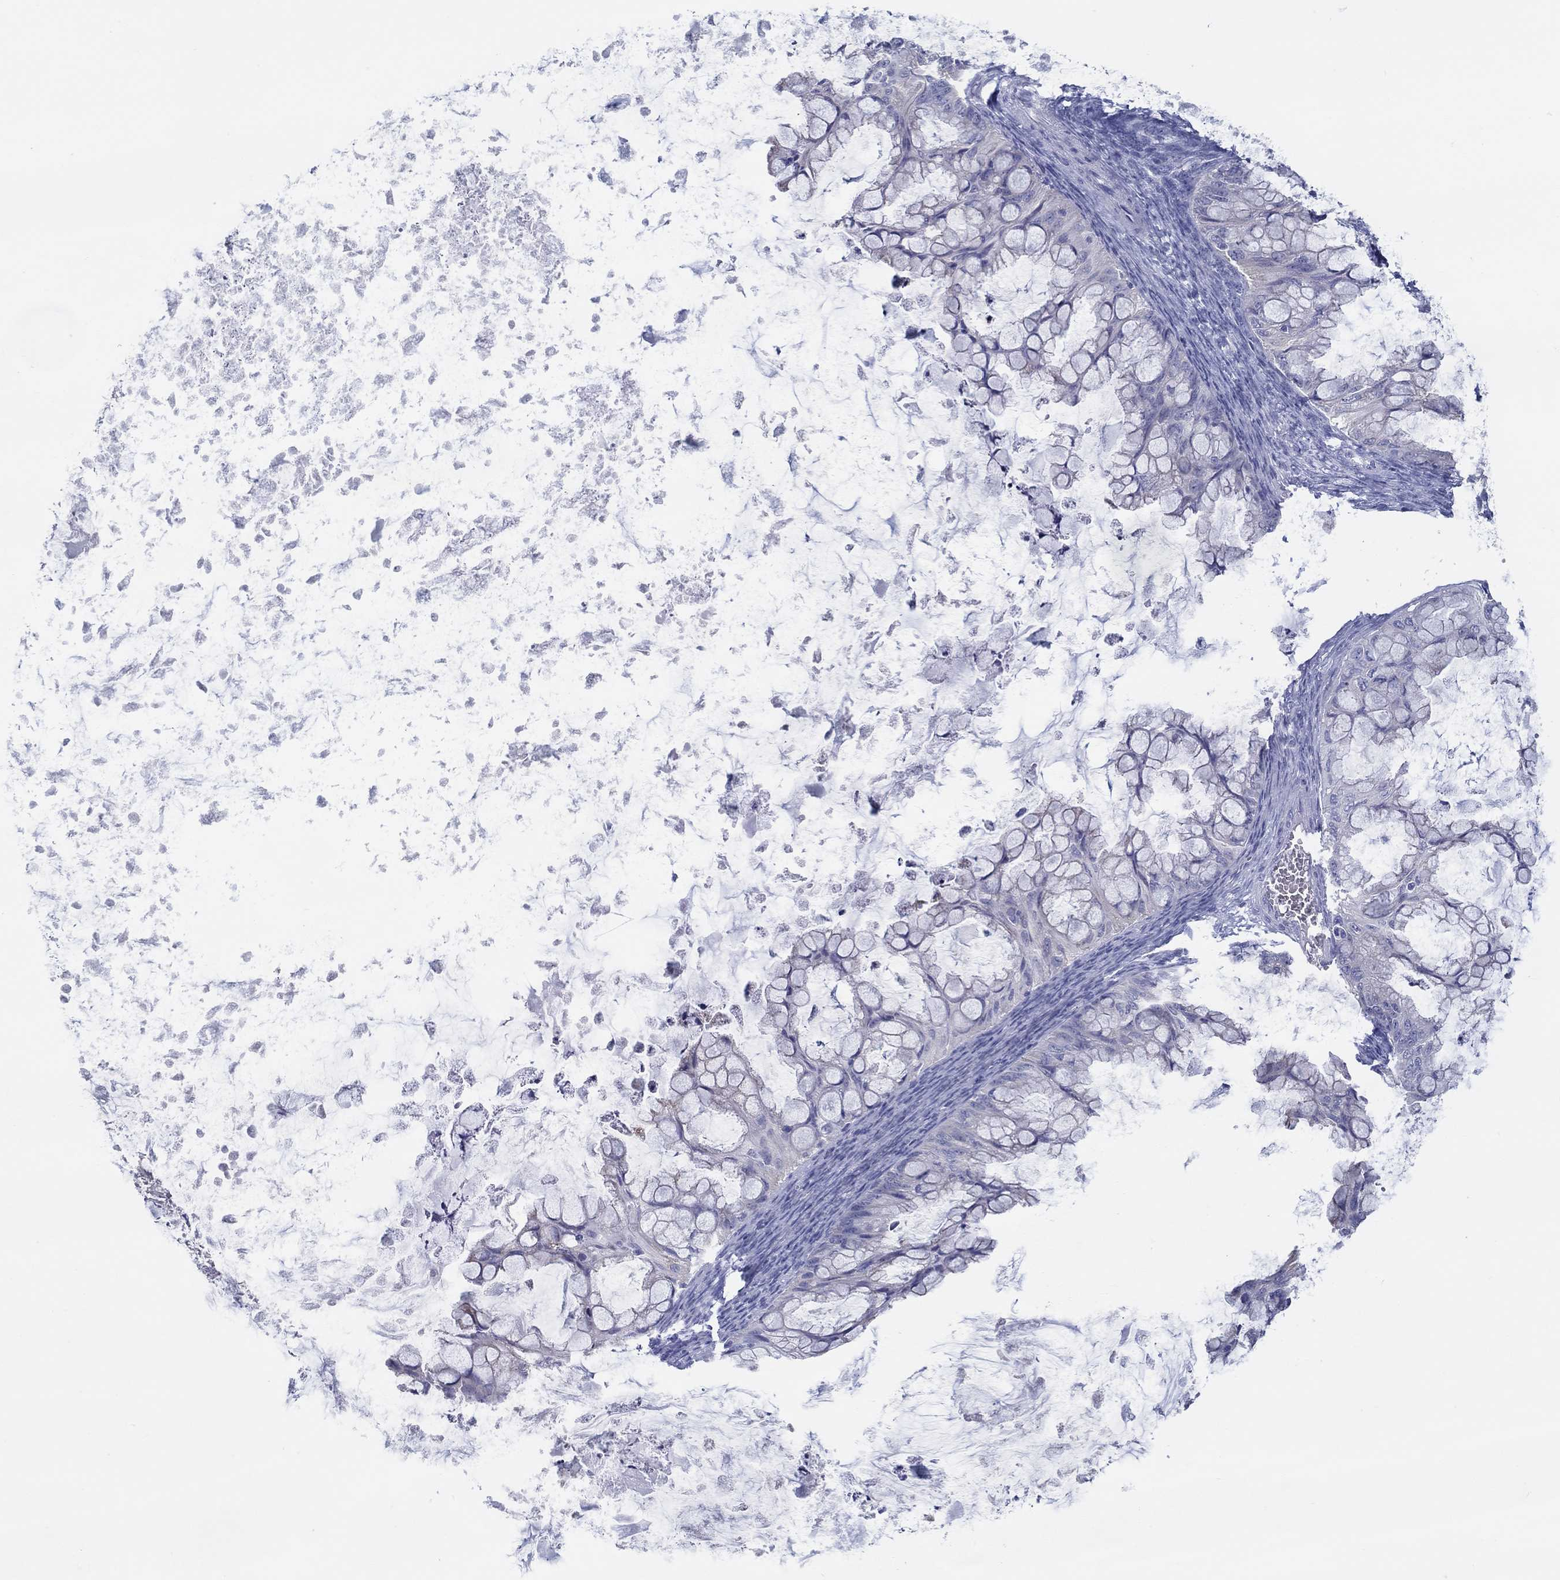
{"staining": {"intensity": "negative", "quantity": "none", "location": "none"}, "tissue": "ovarian cancer", "cell_type": "Tumor cells", "image_type": "cancer", "snomed": [{"axis": "morphology", "description": "Cystadenocarcinoma, mucinous, NOS"}, {"axis": "topography", "description": "Ovary"}], "caption": "There is no significant expression in tumor cells of mucinous cystadenocarcinoma (ovarian).", "gene": "HAPLN4", "patient": {"sex": "female", "age": 35}}